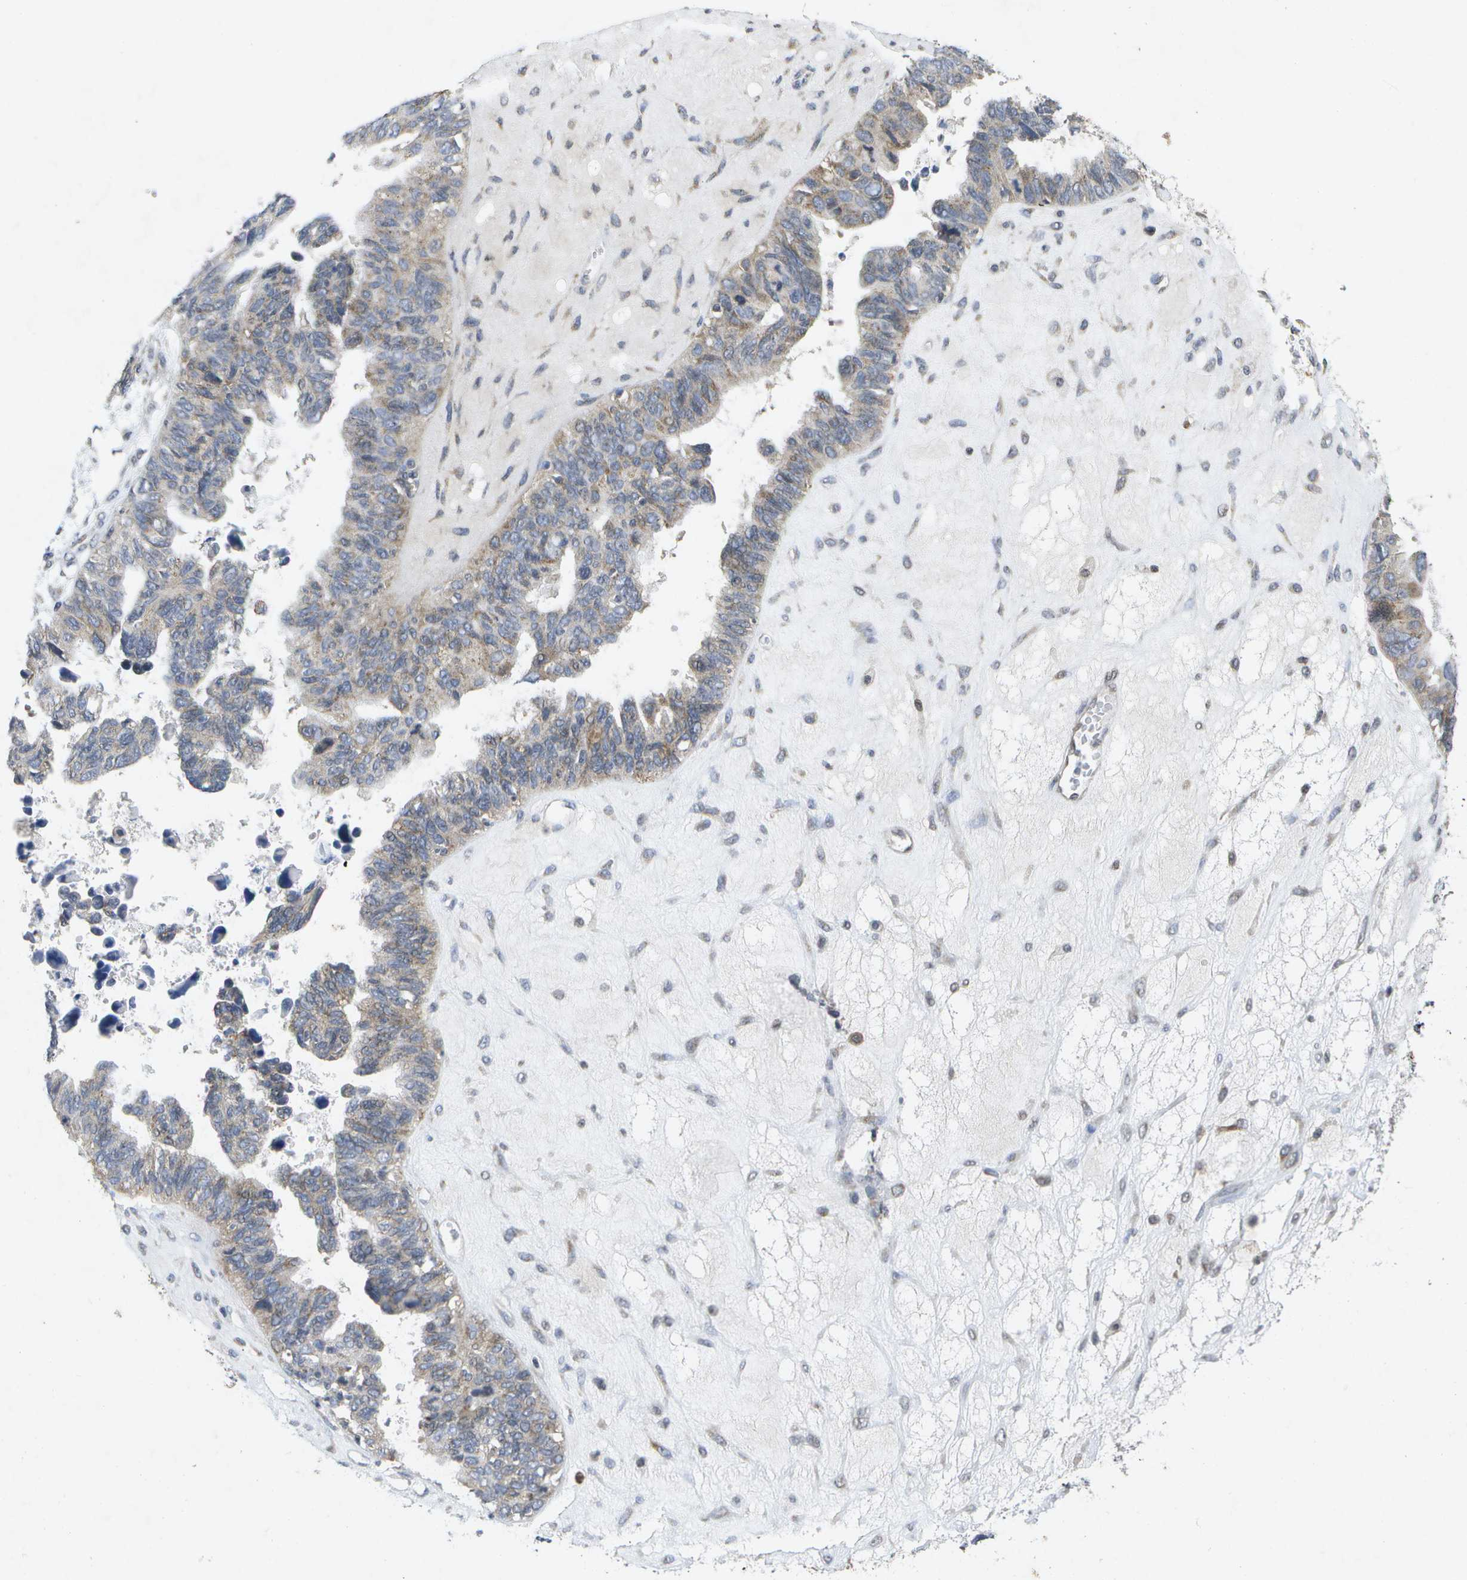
{"staining": {"intensity": "weak", "quantity": "<25%", "location": "cytoplasmic/membranous"}, "tissue": "ovarian cancer", "cell_type": "Tumor cells", "image_type": "cancer", "snomed": [{"axis": "morphology", "description": "Cystadenocarcinoma, serous, NOS"}, {"axis": "topography", "description": "Ovary"}], "caption": "This is an immunohistochemistry (IHC) image of serous cystadenocarcinoma (ovarian). There is no staining in tumor cells.", "gene": "KDELR1", "patient": {"sex": "female", "age": 79}}